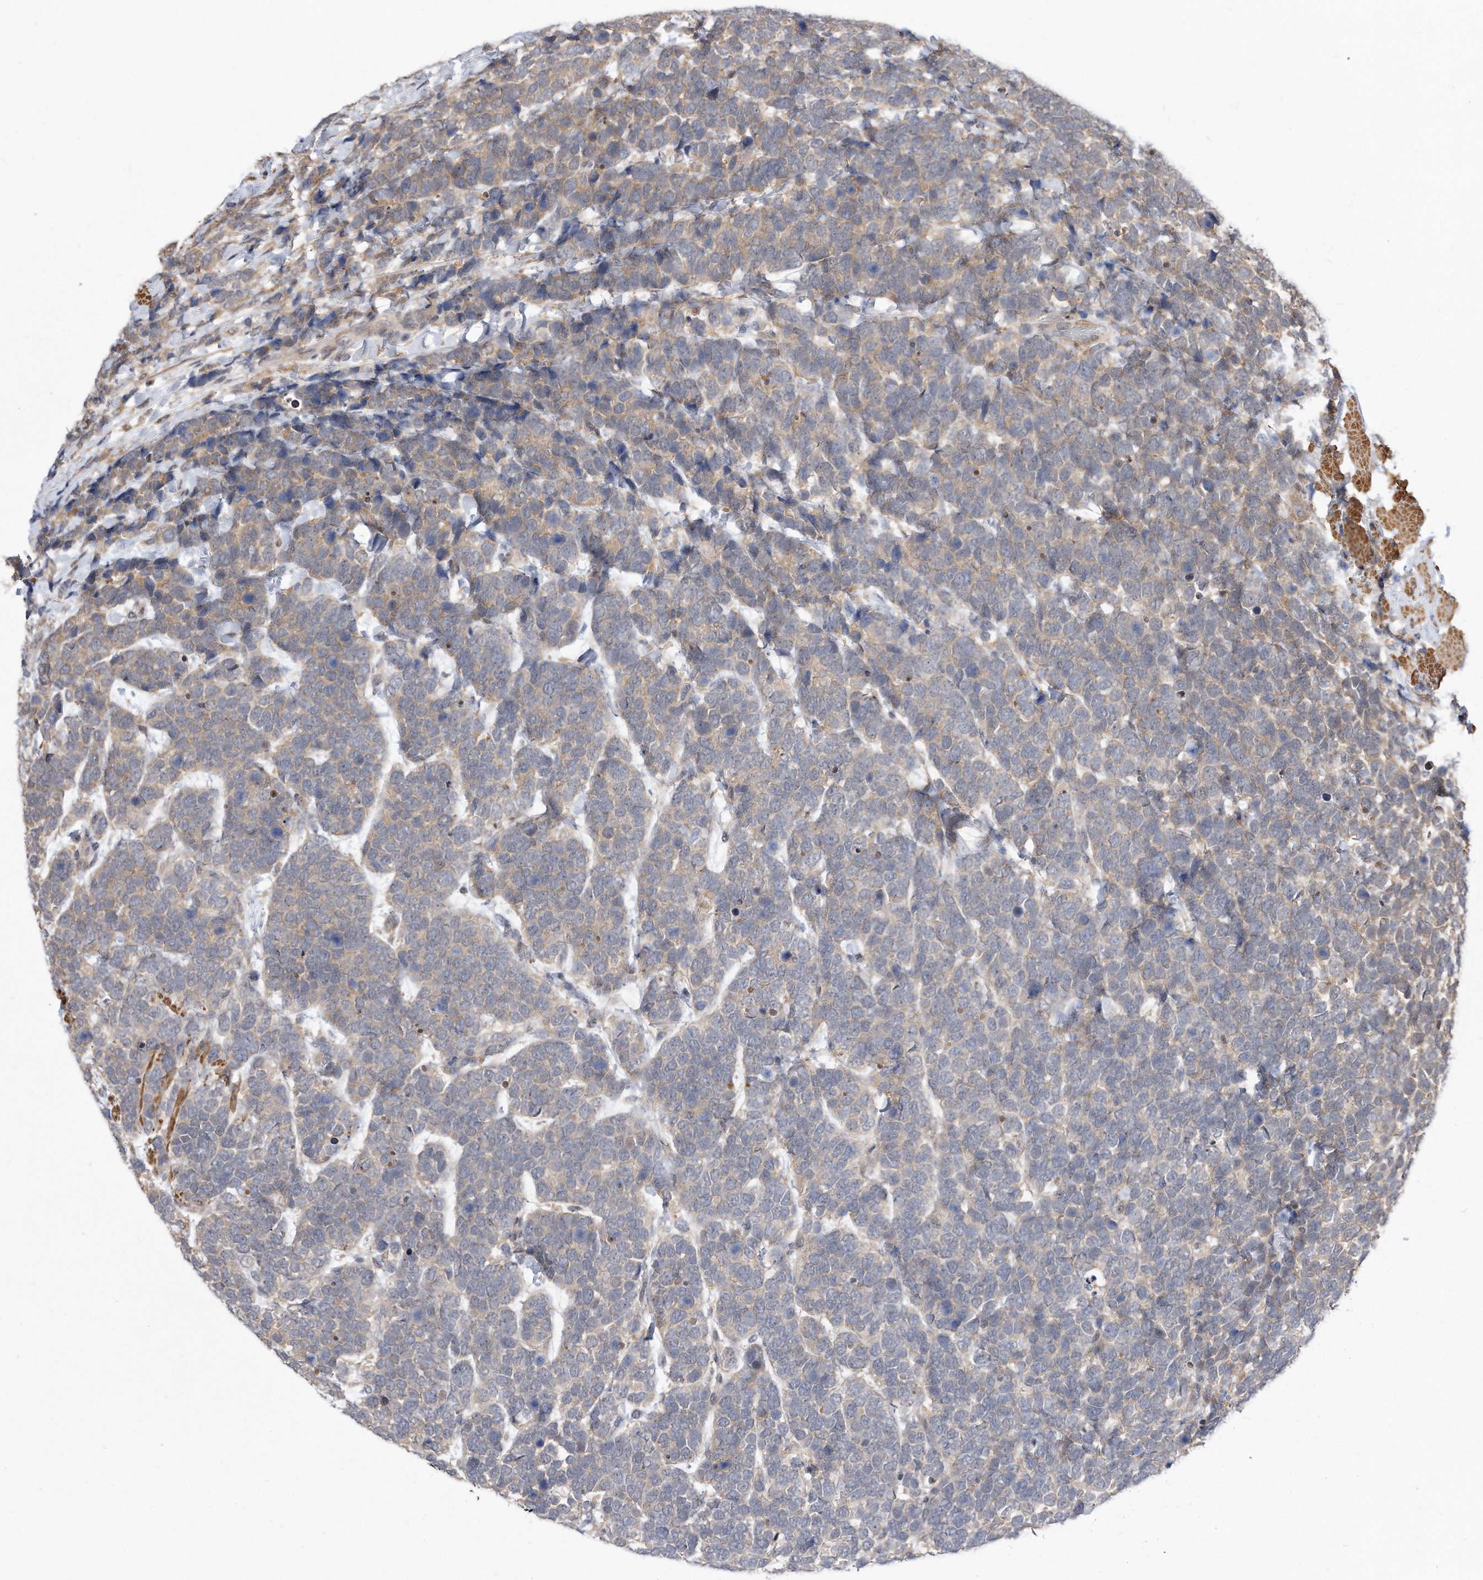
{"staining": {"intensity": "weak", "quantity": "25%-75%", "location": "cytoplasmic/membranous"}, "tissue": "urothelial cancer", "cell_type": "Tumor cells", "image_type": "cancer", "snomed": [{"axis": "morphology", "description": "Urothelial carcinoma, High grade"}, {"axis": "topography", "description": "Urinary bladder"}], "caption": "An image of human high-grade urothelial carcinoma stained for a protein shows weak cytoplasmic/membranous brown staining in tumor cells. (brown staining indicates protein expression, while blue staining denotes nuclei).", "gene": "TCP1", "patient": {"sex": "female", "age": 82}}